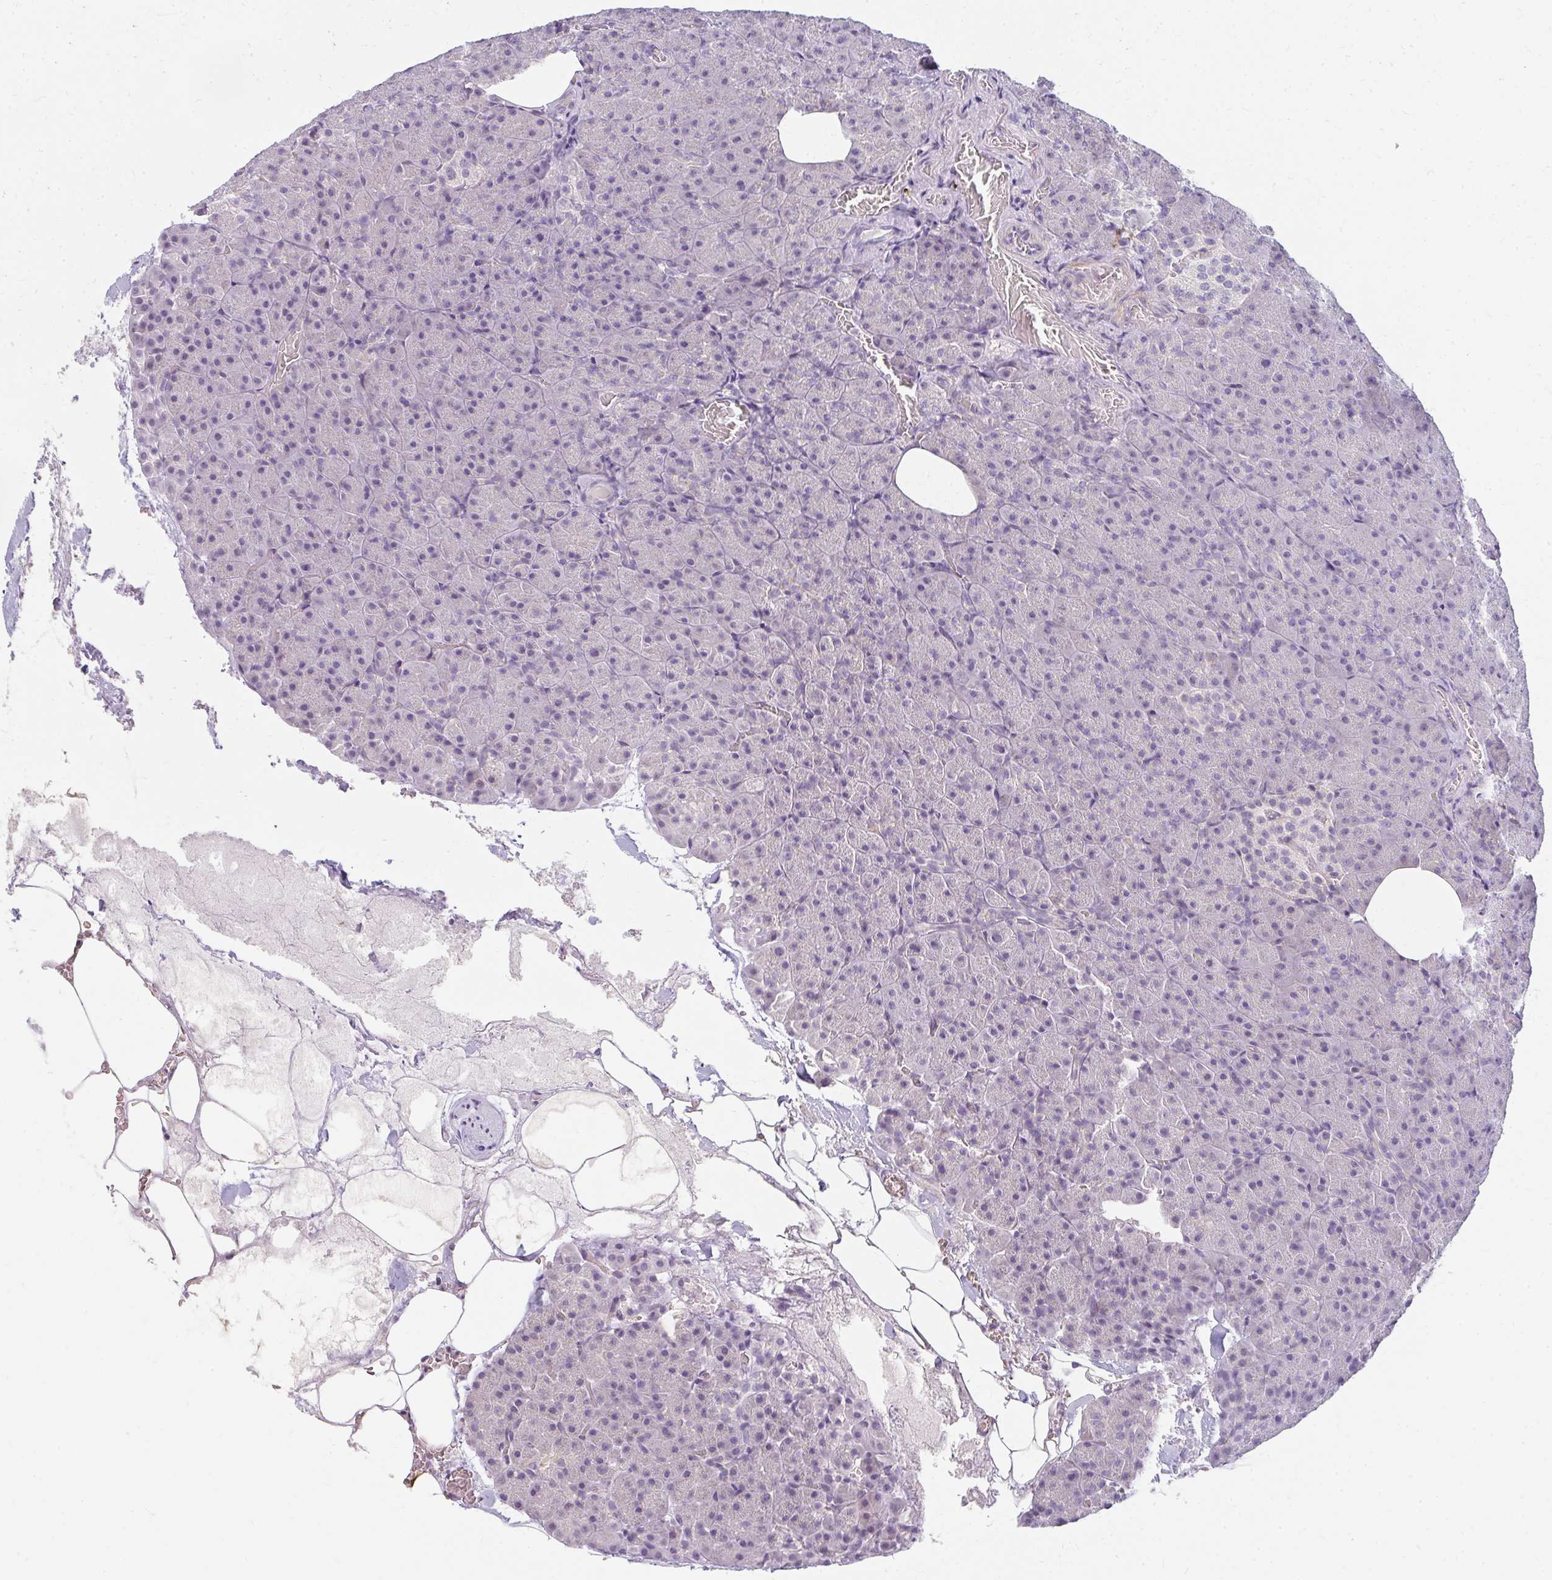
{"staining": {"intensity": "negative", "quantity": "none", "location": "none"}, "tissue": "pancreas", "cell_type": "Exocrine glandular cells", "image_type": "normal", "snomed": [{"axis": "morphology", "description": "Normal tissue, NOS"}, {"axis": "topography", "description": "Pancreas"}], "caption": "Immunohistochemistry histopathology image of unremarkable human pancreas stained for a protein (brown), which exhibits no staining in exocrine glandular cells. (Stains: DAB (3,3'-diaminobenzidine) IHC with hematoxylin counter stain, Microscopy: brightfield microscopy at high magnification).", "gene": "PPP1R3G", "patient": {"sex": "female", "age": 74}}